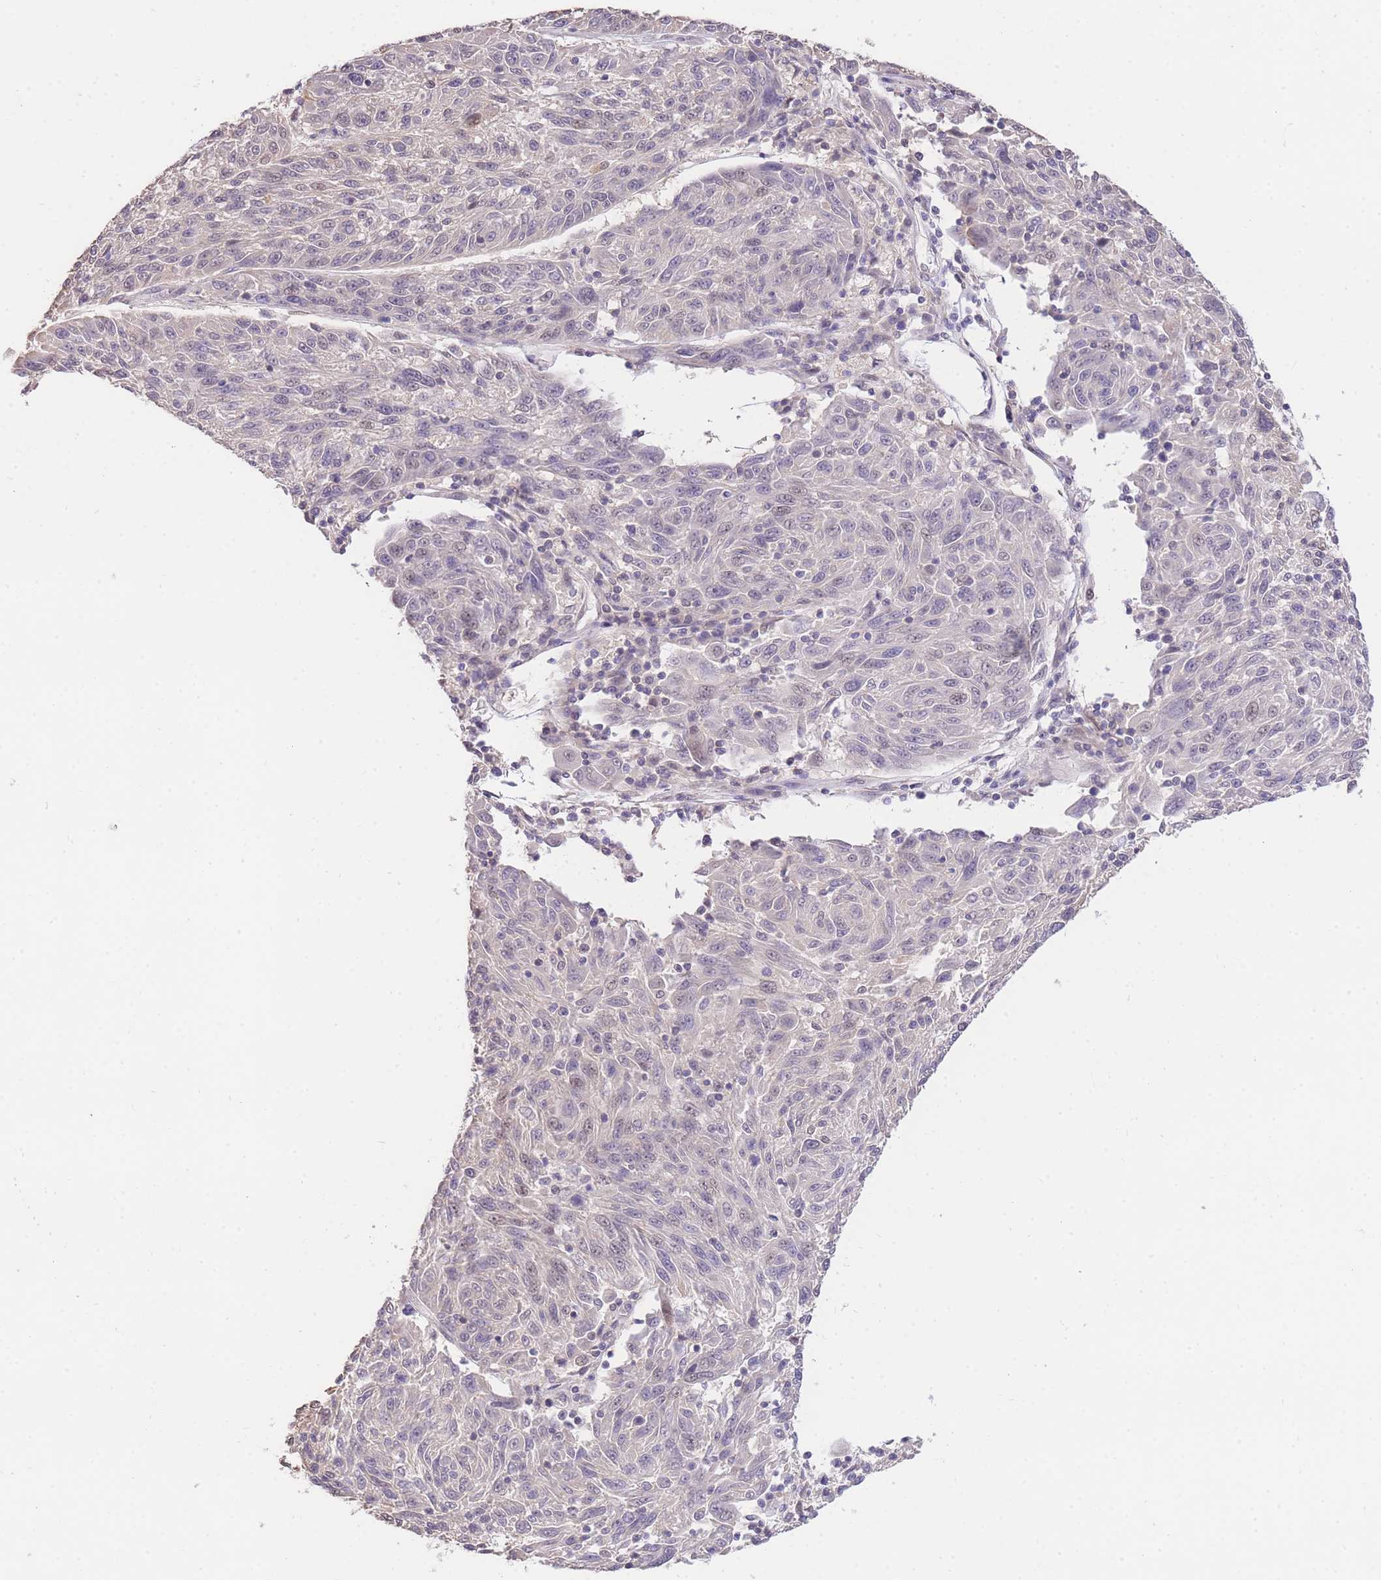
{"staining": {"intensity": "moderate", "quantity": "<25%", "location": "nuclear"}, "tissue": "melanoma", "cell_type": "Tumor cells", "image_type": "cancer", "snomed": [{"axis": "morphology", "description": "Malignant melanoma, NOS"}, {"axis": "topography", "description": "Skin"}], "caption": "Immunohistochemical staining of human malignant melanoma shows low levels of moderate nuclear protein staining in about <25% of tumor cells.", "gene": "UBXN7", "patient": {"sex": "male", "age": 53}}